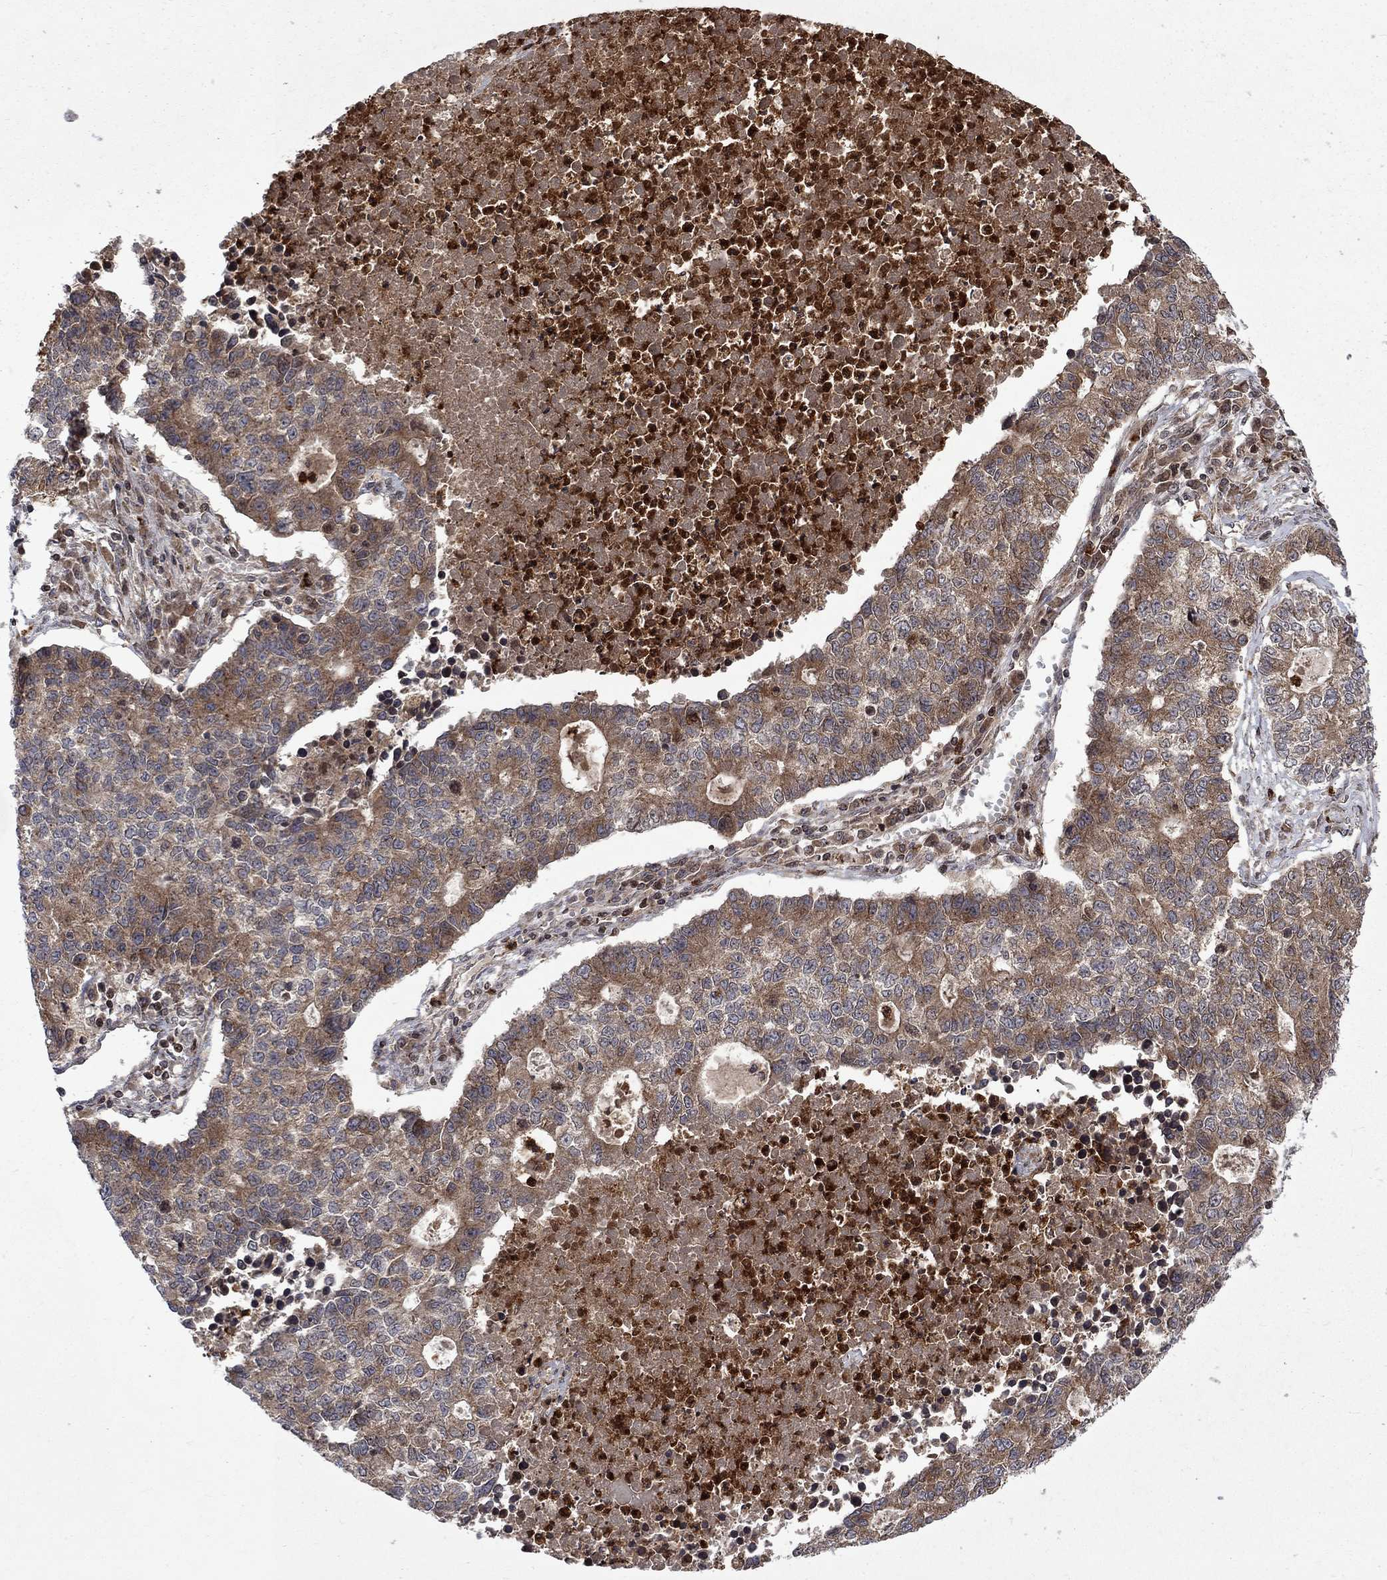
{"staining": {"intensity": "weak", "quantity": ">75%", "location": "cytoplasmic/membranous"}, "tissue": "lung cancer", "cell_type": "Tumor cells", "image_type": "cancer", "snomed": [{"axis": "morphology", "description": "Adenocarcinoma, NOS"}, {"axis": "topography", "description": "Lung"}], "caption": "IHC staining of adenocarcinoma (lung), which exhibits low levels of weak cytoplasmic/membranous staining in about >75% of tumor cells indicating weak cytoplasmic/membranous protein expression. The staining was performed using DAB (brown) for protein detection and nuclei were counterstained in hematoxylin (blue).", "gene": "TMEM33", "patient": {"sex": "male", "age": 57}}